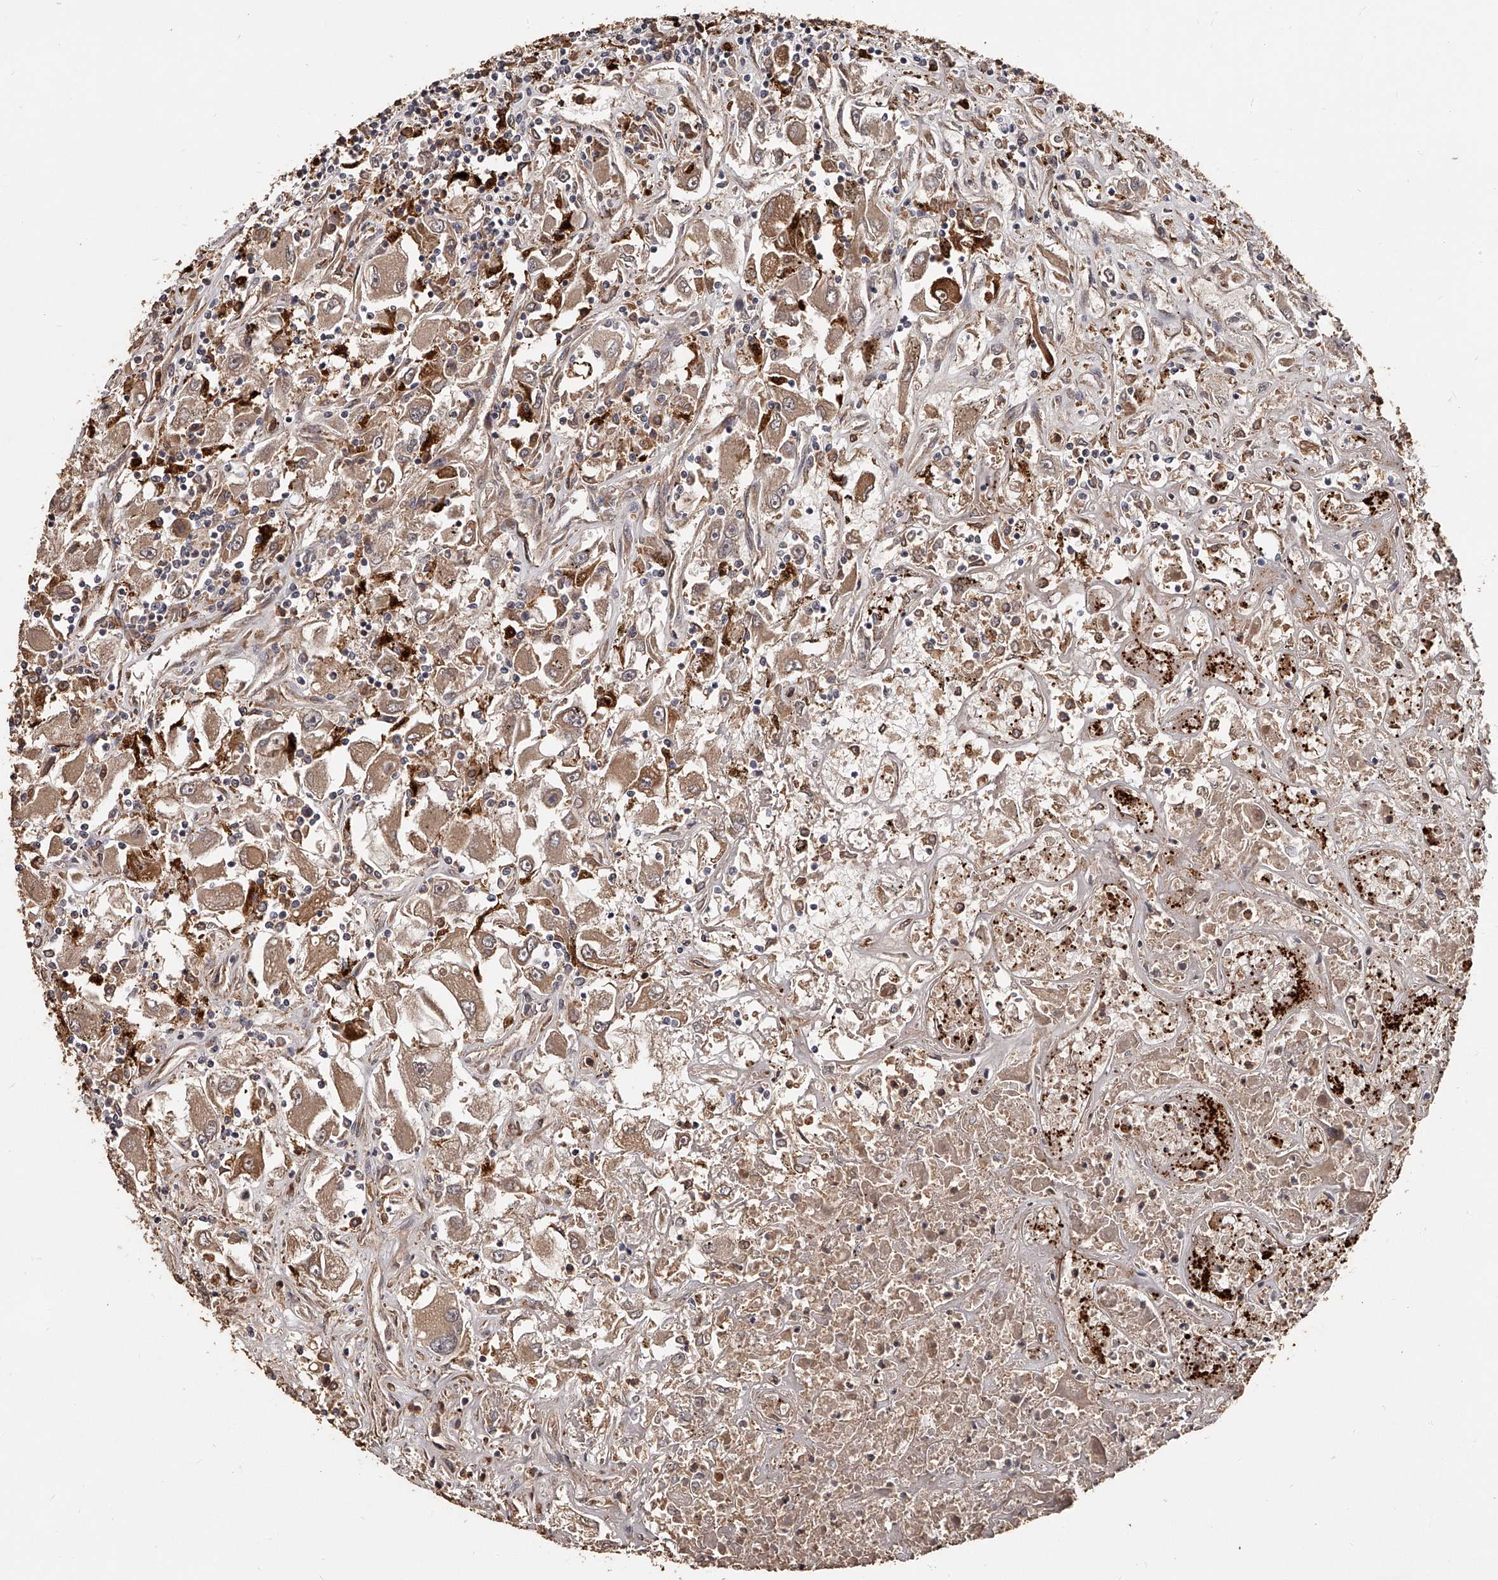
{"staining": {"intensity": "weak", "quantity": ">75%", "location": "cytoplasmic/membranous"}, "tissue": "renal cancer", "cell_type": "Tumor cells", "image_type": "cancer", "snomed": [{"axis": "morphology", "description": "Adenocarcinoma, NOS"}, {"axis": "topography", "description": "Kidney"}], "caption": "Weak cytoplasmic/membranous positivity for a protein is seen in about >75% of tumor cells of renal adenocarcinoma using immunohistochemistry (IHC).", "gene": "URGCP", "patient": {"sex": "female", "age": 52}}